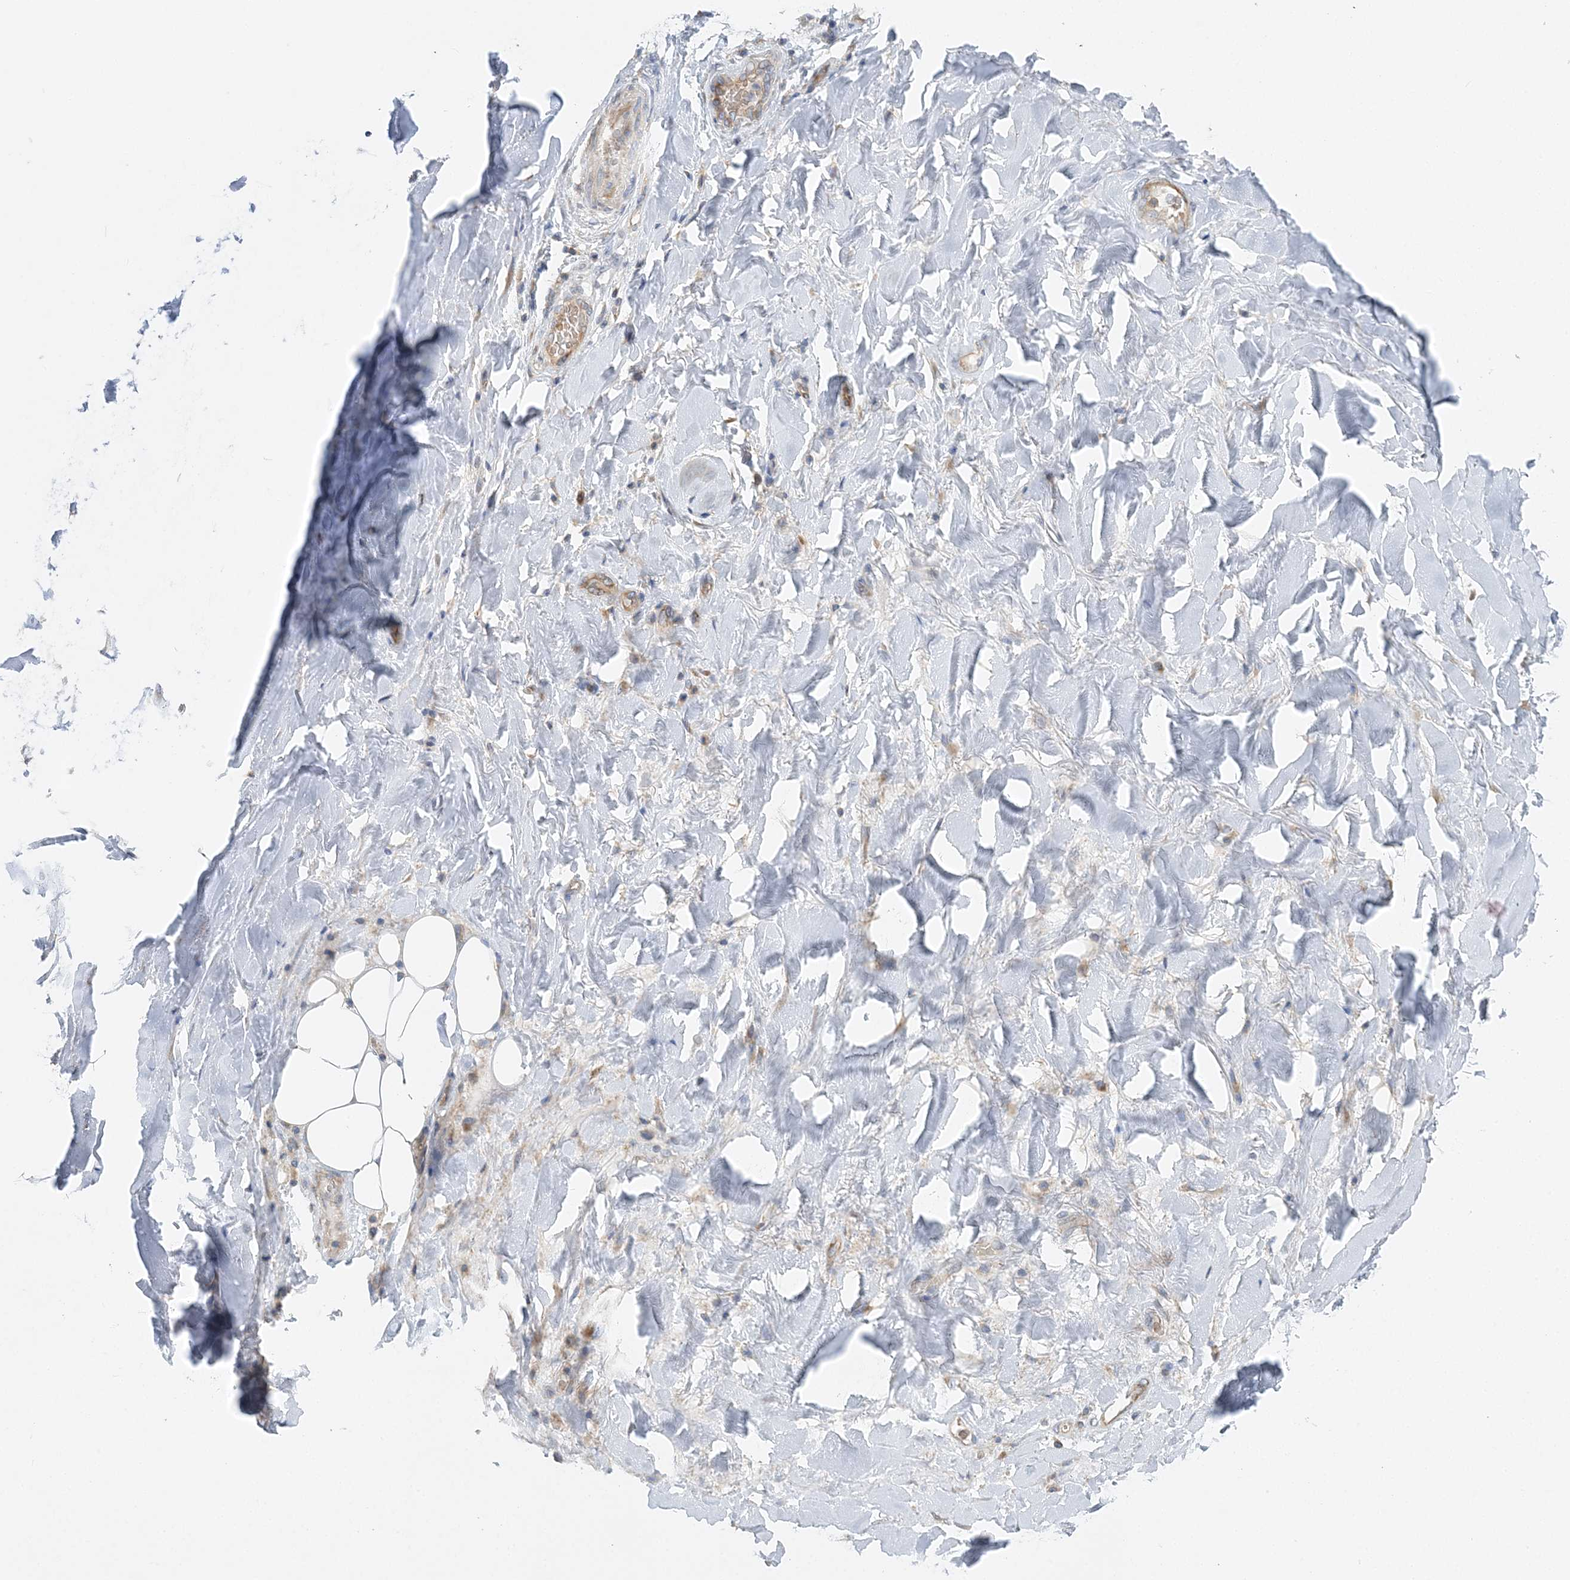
{"staining": {"intensity": "negative", "quantity": "none", "location": "none"}, "tissue": "adipose tissue", "cell_type": "Adipocytes", "image_type": "normal", "snomed": [{"axis": "morphology", "description": "Normal tissue, NOS"}, {"axis": "morphology", "description": "Squamous cell carcinoma, NOS"}, {"axis": "topography", "description": "Lymph node"}, {"axis": "topography", "description": "Bronchus"}, {"axis": "topography", "description": "Lung"}], "caption": "High magnification brightfield microscopy of benign adipose tissue stained with DAB (3,3'-diaminobenzidine) (brown) and counterstained with hematoxylin (blue): adipocytes show no significant positivity.", "gene": "FAM114A2", "patient": {"sex": "male", "age": 66}}